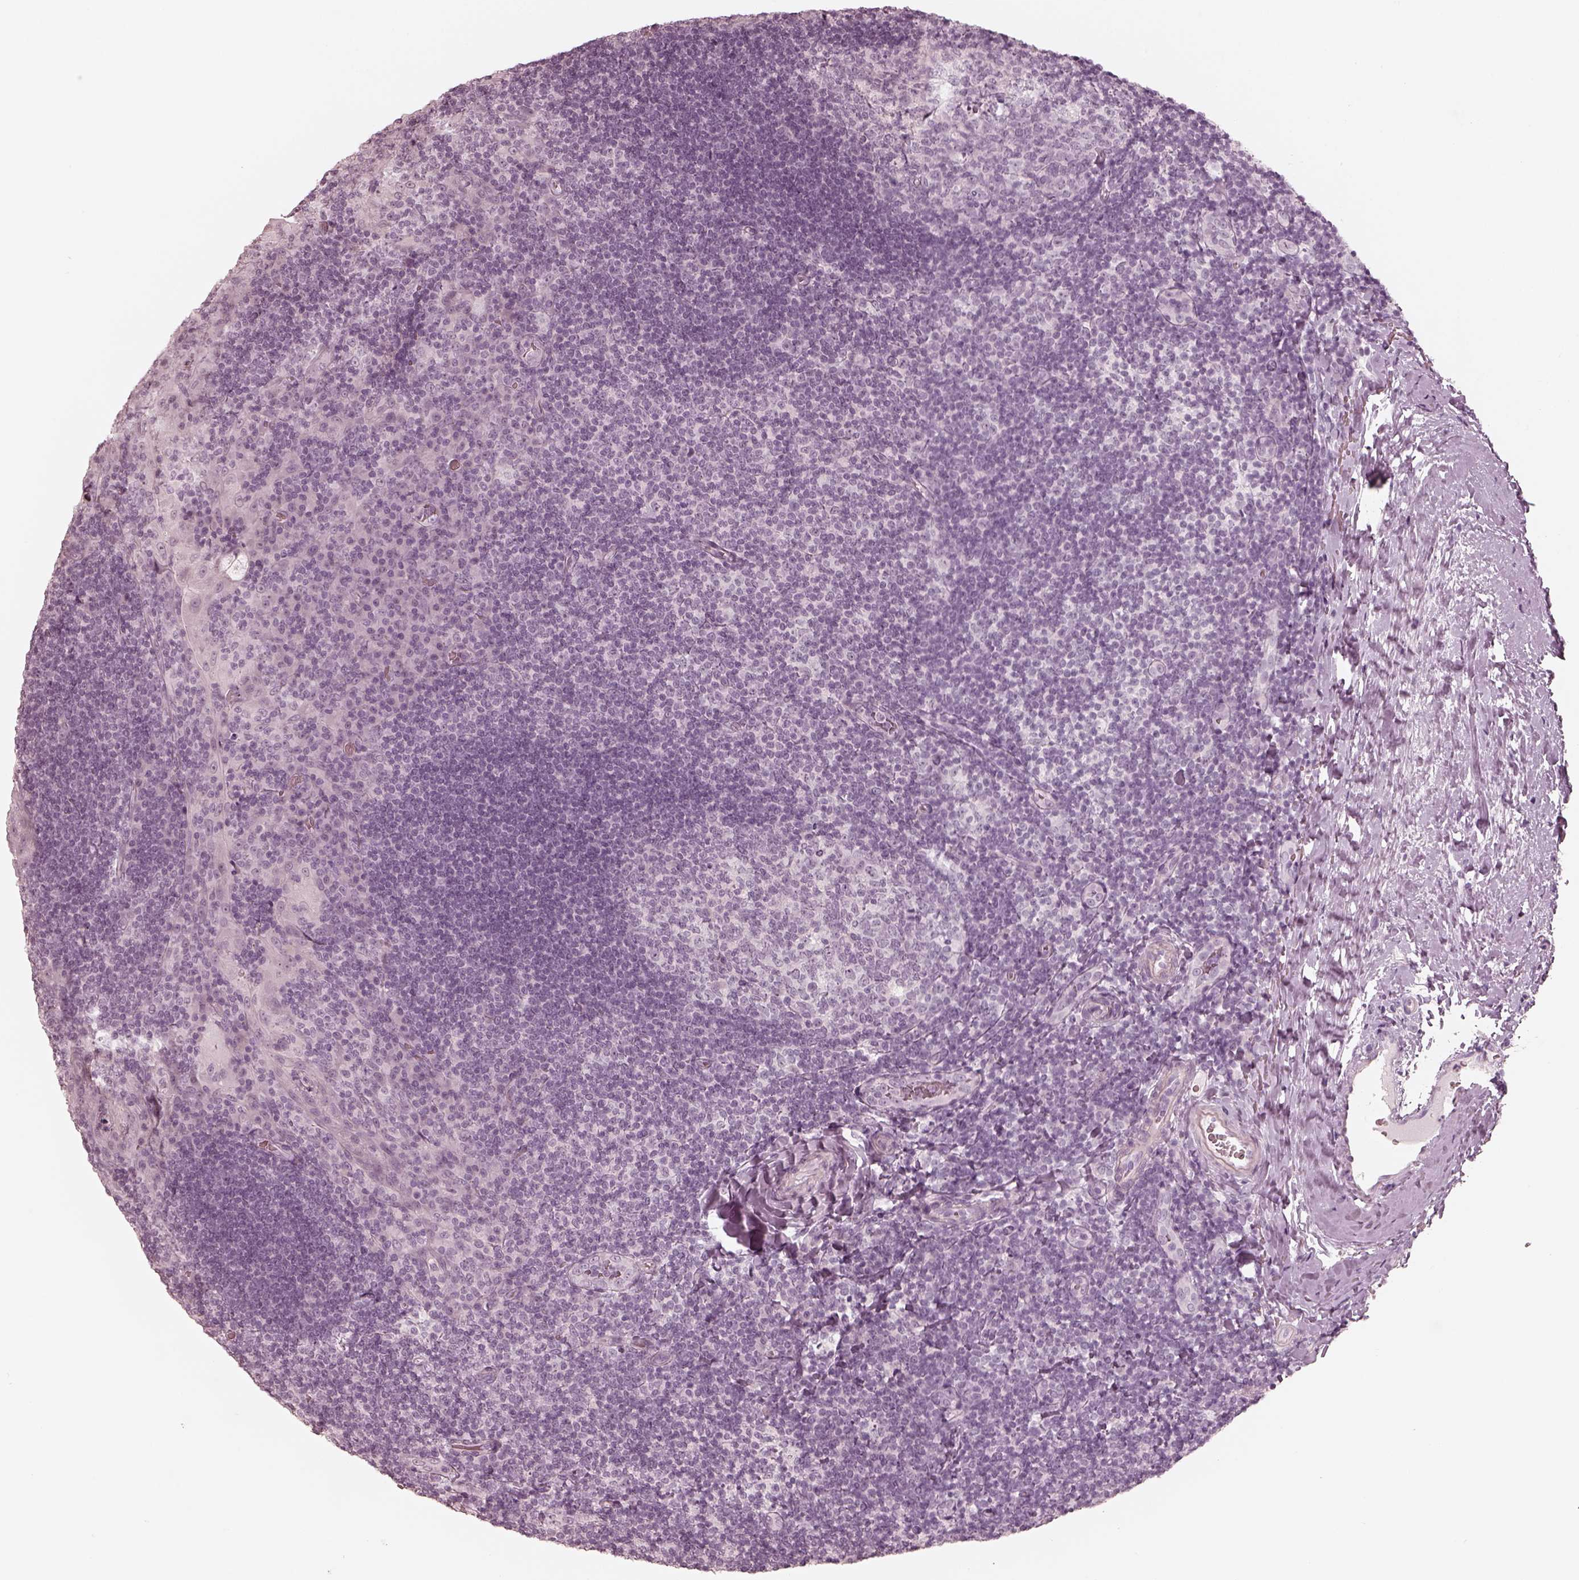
{"staining": {"intensity": "negative", "quantity": "none", "location": "none"}, "tissue": "tonsil", "cell_type": "Germinal center cells", "image_type": "normal", "snomed": [{"axis": "morphology", "description": "Normal tissue, NOS"}, {"axis": "topography", "description": "Tonsil"}], "caption": "Immunohistochemistry (IHC) micrograph of normal human tonsil stained for a protein (brown), which shows no expression in germinal center cells. Nuclei are stained in blue.", "gene": "CALR3", "patient": {"sex": "male", "age": 17}}